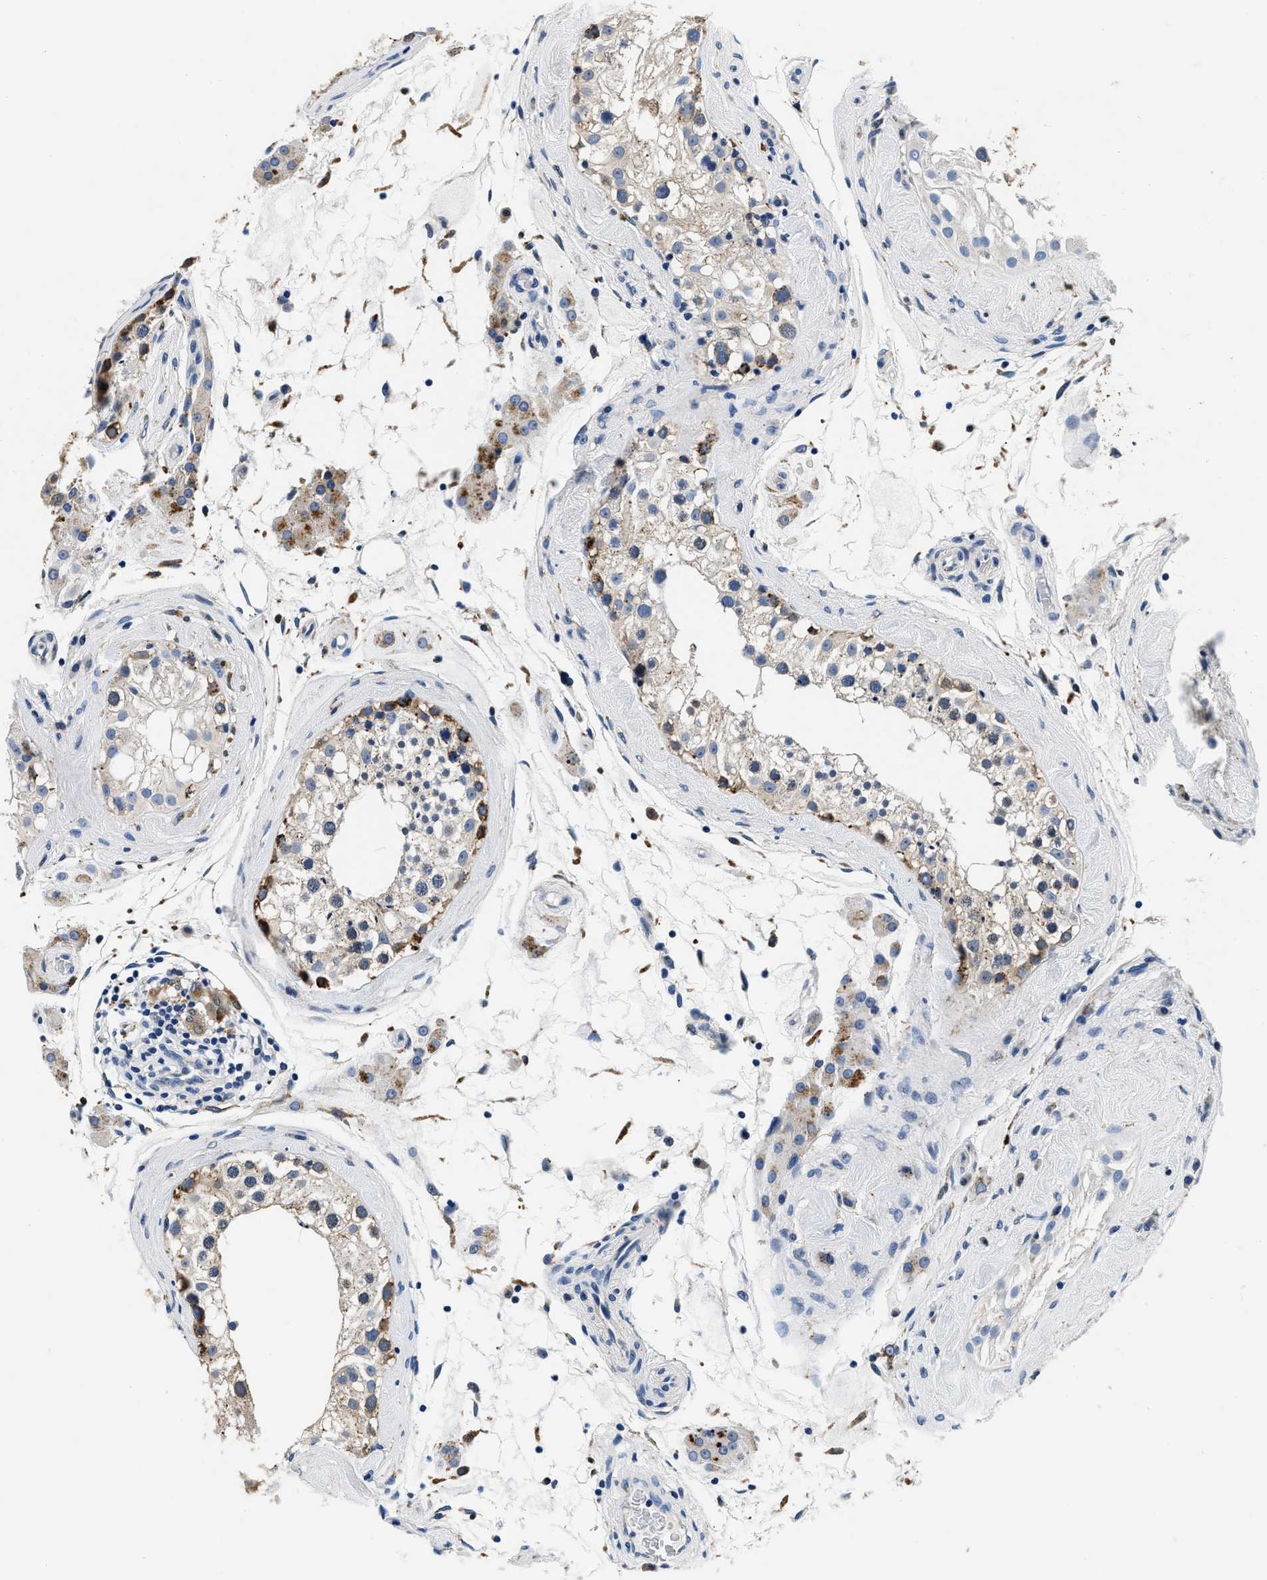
{"staining": {"intensity": "moderate", "quantity": "25%-75%", "location": "cytoplasmic/membranous"}, "tissue": "testis", "cell_type": "Cells in seminiferous ducts", "image_type": "normal", "snomed": [{"axis": "morphology", "description": "Normal tissue, NOS"}, {"axis": "topography", "description": "Testis"}], "caption": "IHC staining of benign testis, which displays medium levels of moderate cytoplasmic/membranous staining in approximately 25%-75% of cells in seminiferous ducts indicating moderate cytoplasmic/membranous protein expression. The staining was performed using DAB (3,3'-diaminobenzidine) (brown) for protein detection and nuclei were counterstained in hematoxylin (blue).", "gene": "GRN", "patient": {"sex": "male", "age": 46}}